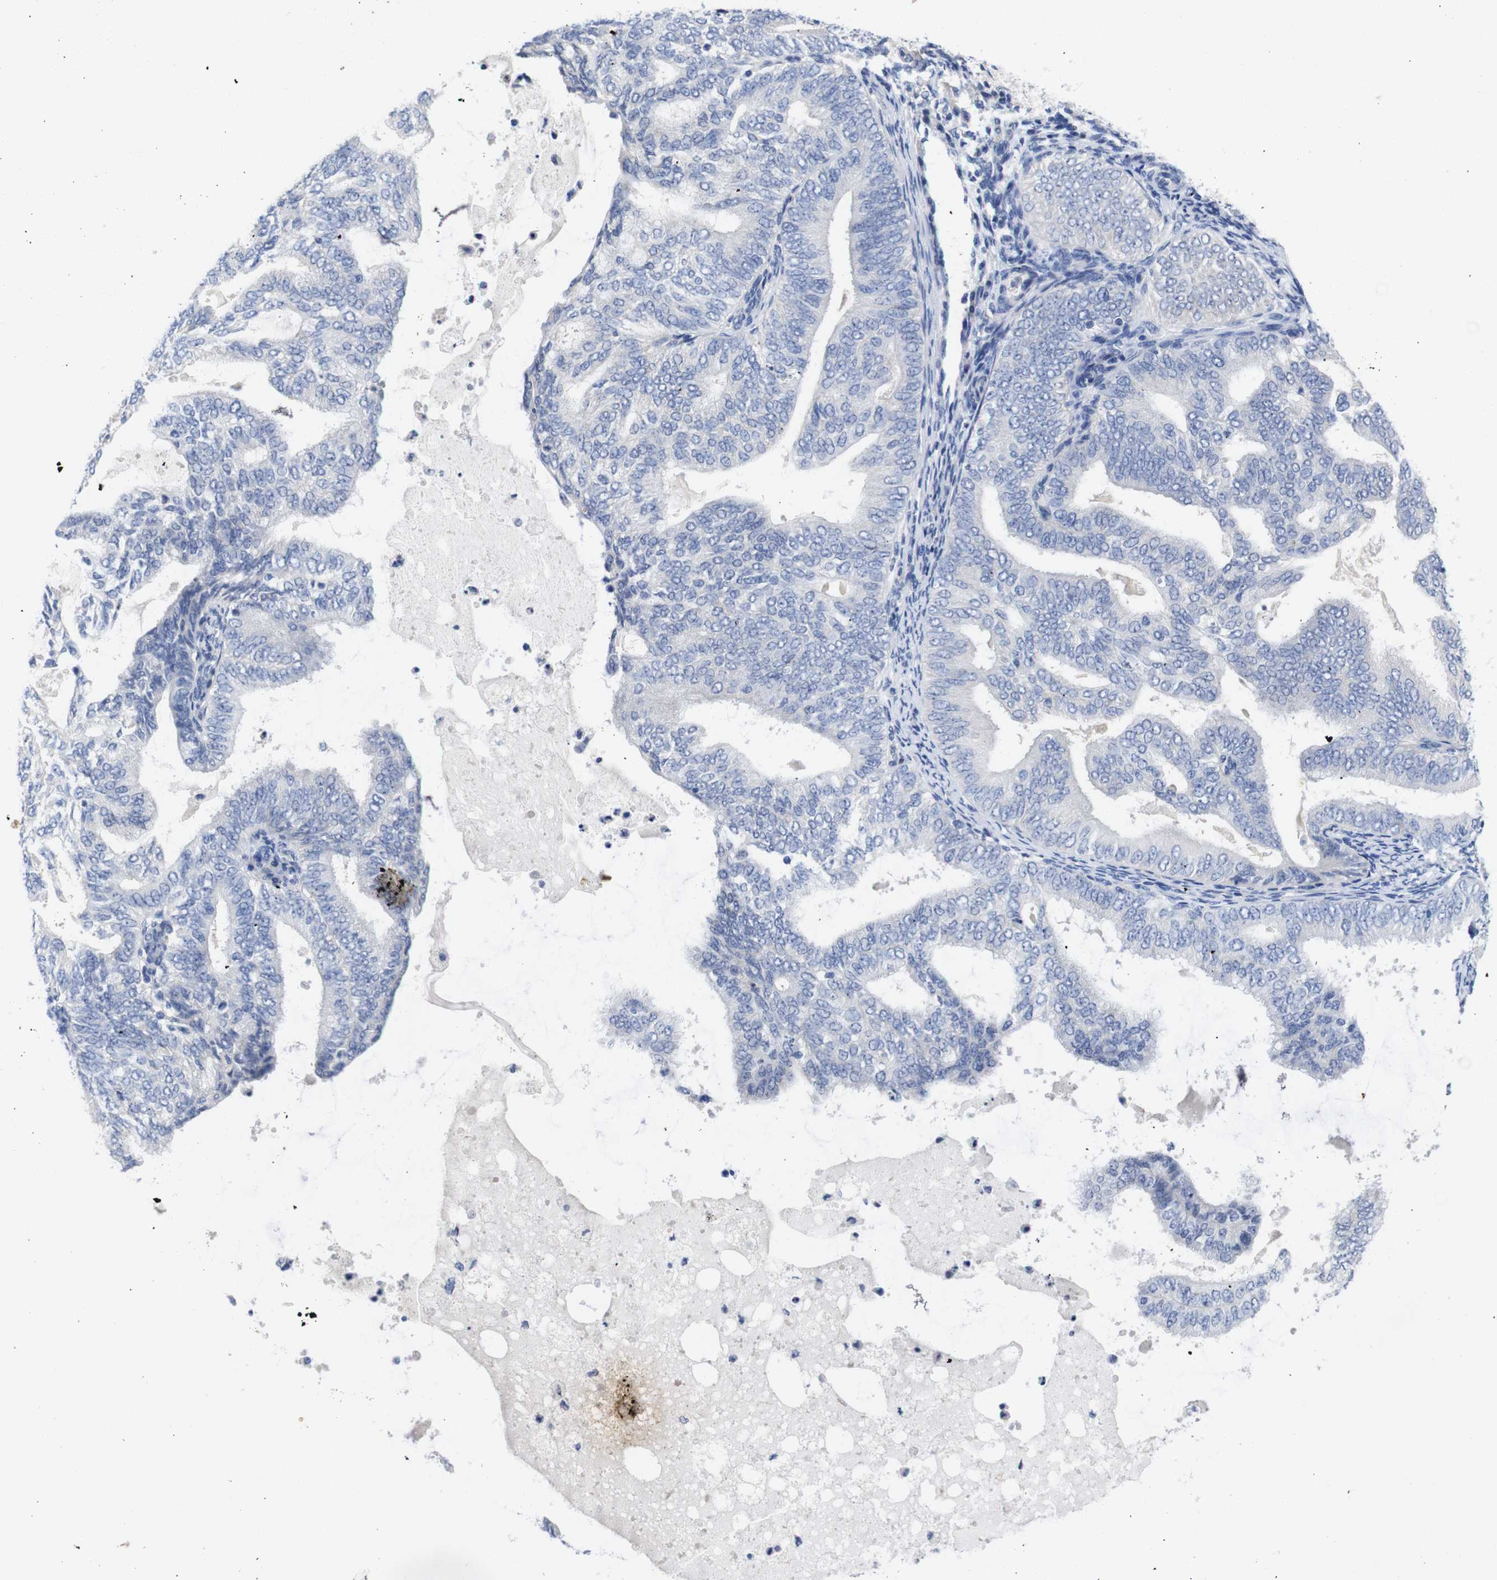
{"staining": {"intensity": "negative", "quantity": "none", "location": "none"}, "tissue": "endometrial cancer", "cell_type": "Tumor cells", "image_type": "cancer", "snomed": [{"axis": "morphology", "description": "Adenocarcinoma, NOS"}, {"axis": "topography", "description": "Endometrium"}], "caption": "Tumor cells are negative for protein expression in human endometrial cancer (adenocarcinoma).", "gene": "TNNI3", "patient": {"sex": "female", "age": 58}}